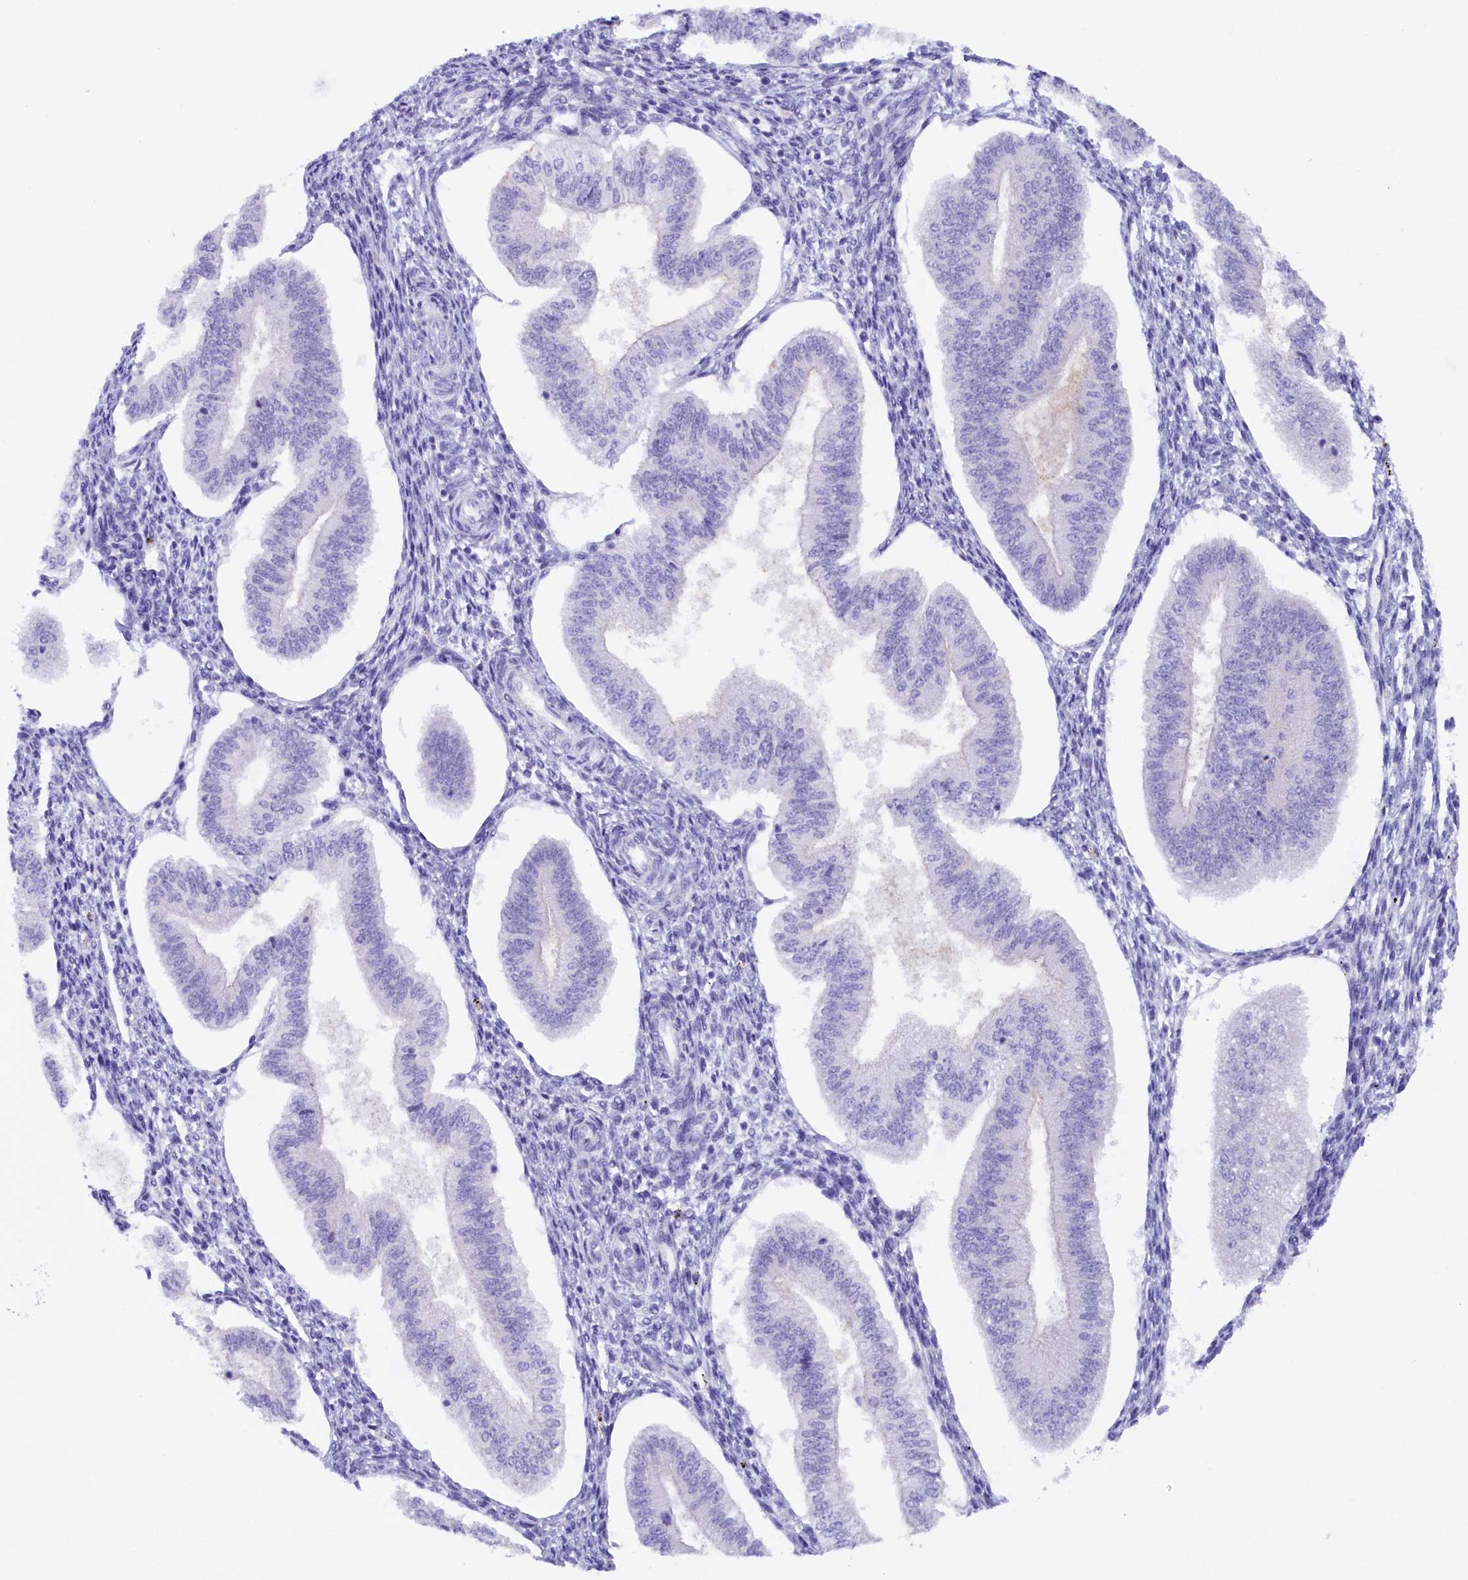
{"staining": {"intensity": "negative", "quantity": "none", "location": "none"}, "tissue": "endometrium", "cell_type": "Cells in endometrial stroma", "image_type": "normal", "snomed": [{"axis": "morphology", "description": "Normal tissue, NOS"}, {"axis": "topography", "description": "Endometrium"}], "caption": "High power microscopy micrograph of an immunohistochemistry (IHC) micrograph of normal endometrium, revealing no significant staining in cells in endometrial stroma. (IHC, brightfield microscopy, high magnification).", "gene": "ZSWIM4", "patient": {"sex": "female", "age": 34}}